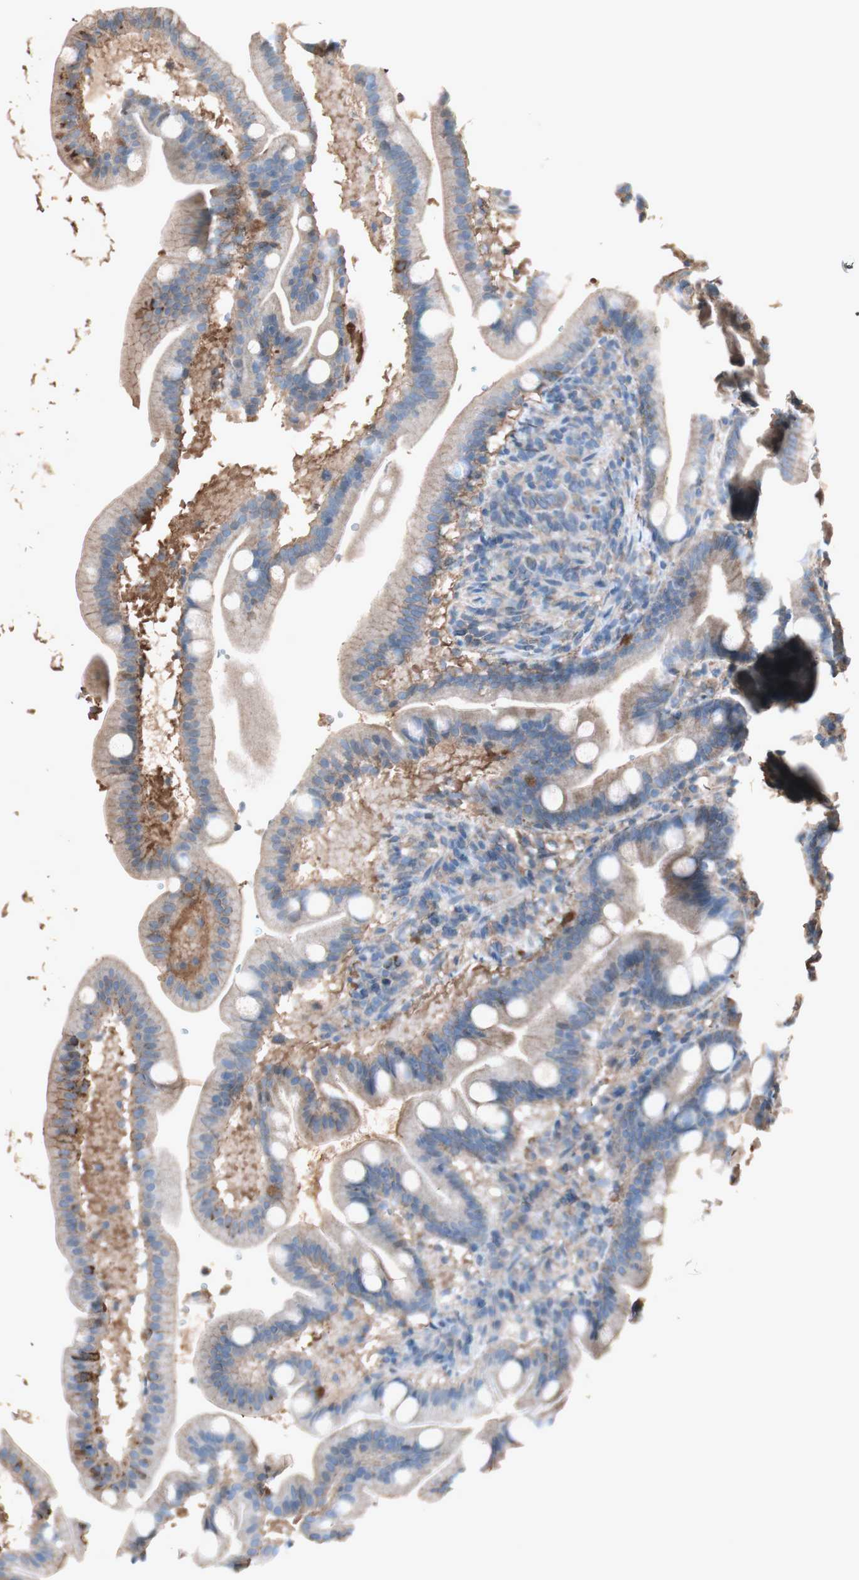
{"staining": {"intensity": "moderate", "quantity": ">75%", "location": "cytoplasmic/membranous"}, "tissue": "duodenum", "cell_type": "Glandular cells", "image_type": "normal", "snomed": [{"axis": "morphology", "description": "Normal tissue, NOS"}, {"axis": "topography", "description": "Duodenum"}], "caption": "The micrograph reveals staining of unremarkable duodenum, revealing moderate cytoplasmic/membranous protein staining (brown color) within glandular cells.", "gene": "MMP14", "patient": {"sex": "male", "age": 54}}